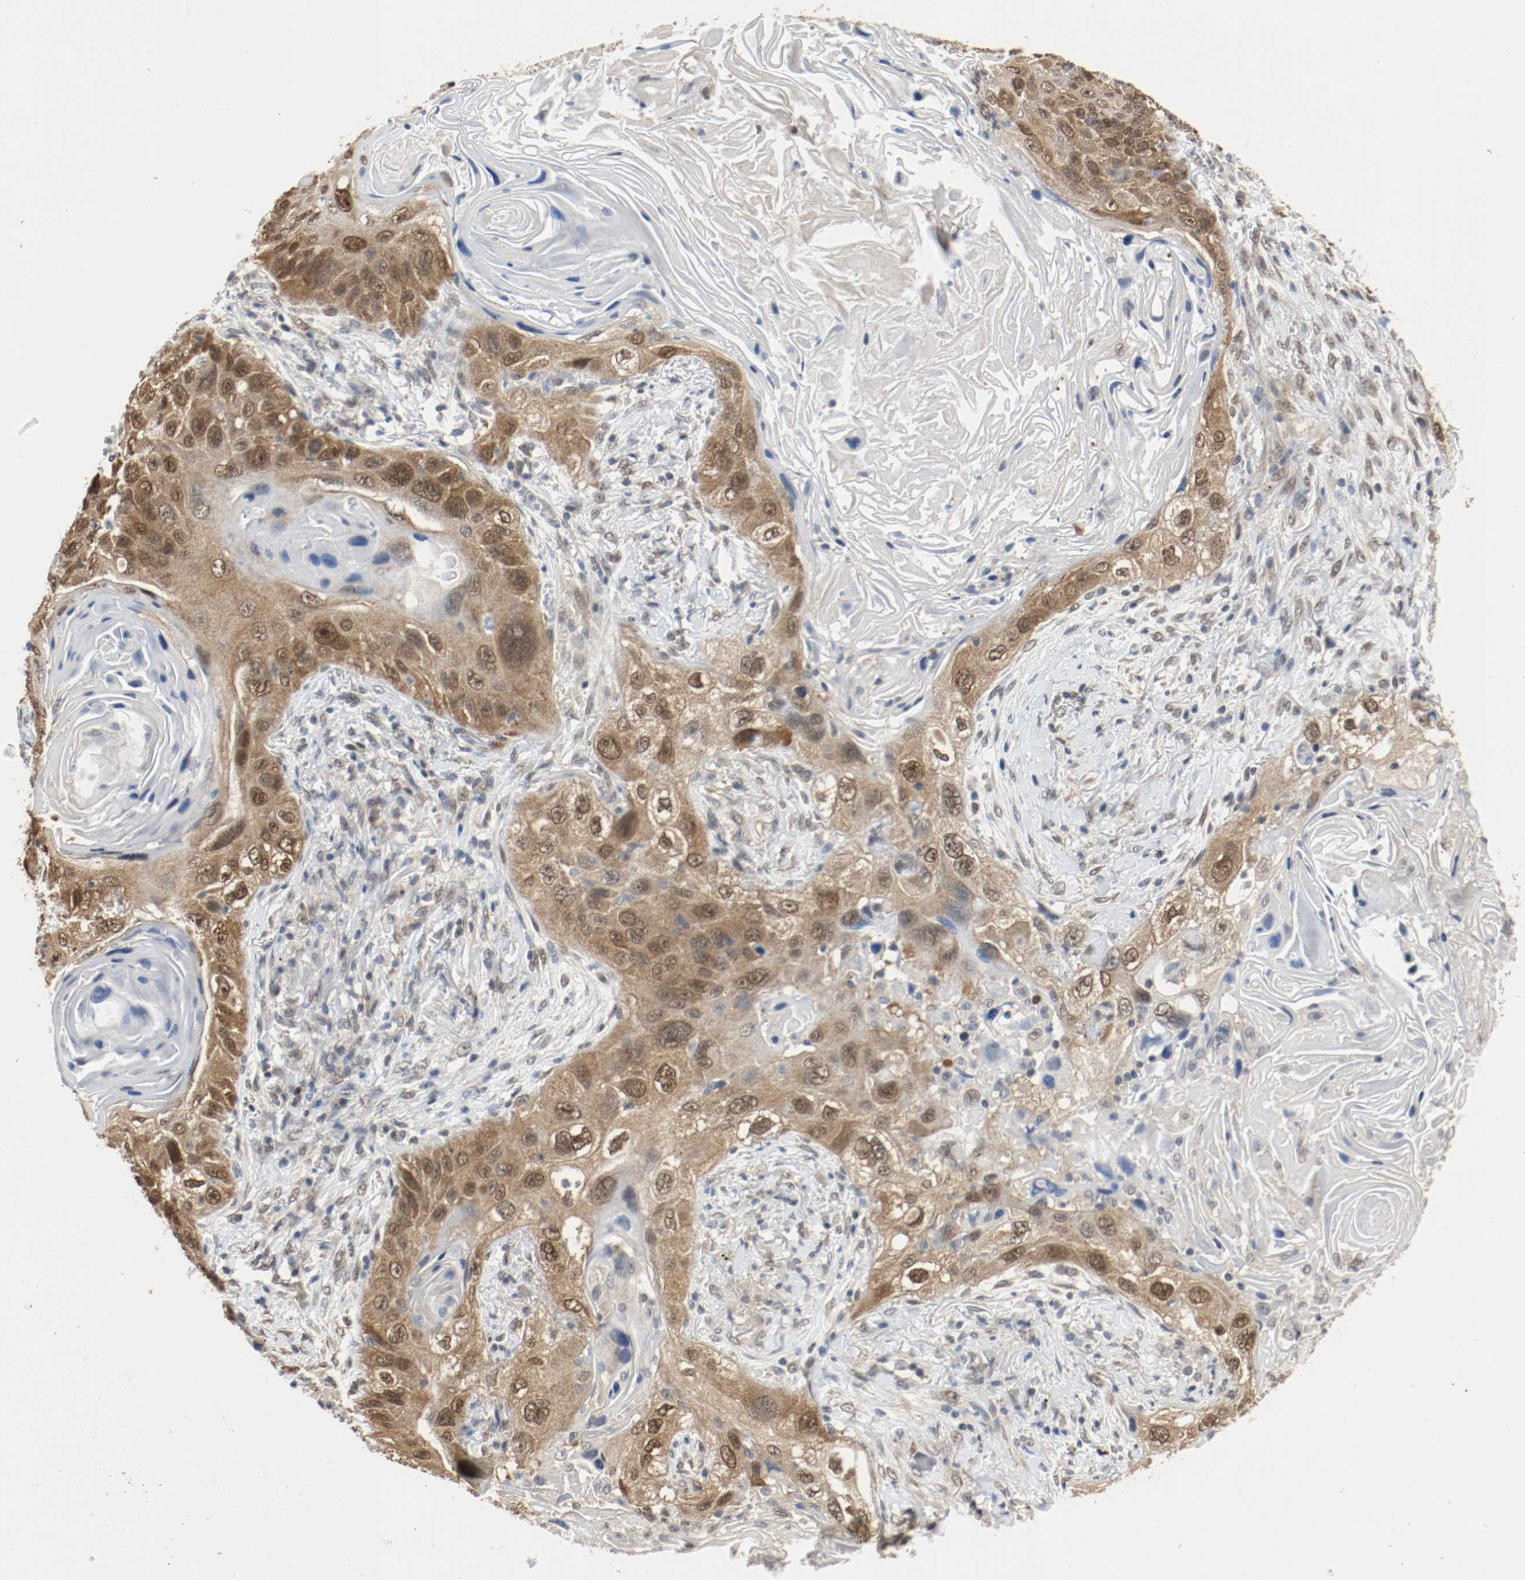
{"staining": {"intensity": "moderate", "quantity": ">75%", "location": "cytoplasmic/membranous,nuclear"}, "tissue": "lung cancer", "cell_type": "Tumor cells", "image_type": "cancer", "snomed": [{"axis": "morphology", "description": "Squamous cell carcinoma, NOS"}, {"axis": "topography", "description": "Lung"}], "caption": "Squamous cell carcinoma (lung) was stained to show a protein in brown. There is medium levels of moderate cytoplasmic/membranous and nuclear expression in approximately >75% of tumor cells. The staining is performed using DAB (3,3'-diaminobenzidine) brown chromogen to label protein expression. The nuclei are counter-stained blue using hematoxylin.", "gene": "PPME1", "patient": {"sex": "female", "age": 67}}